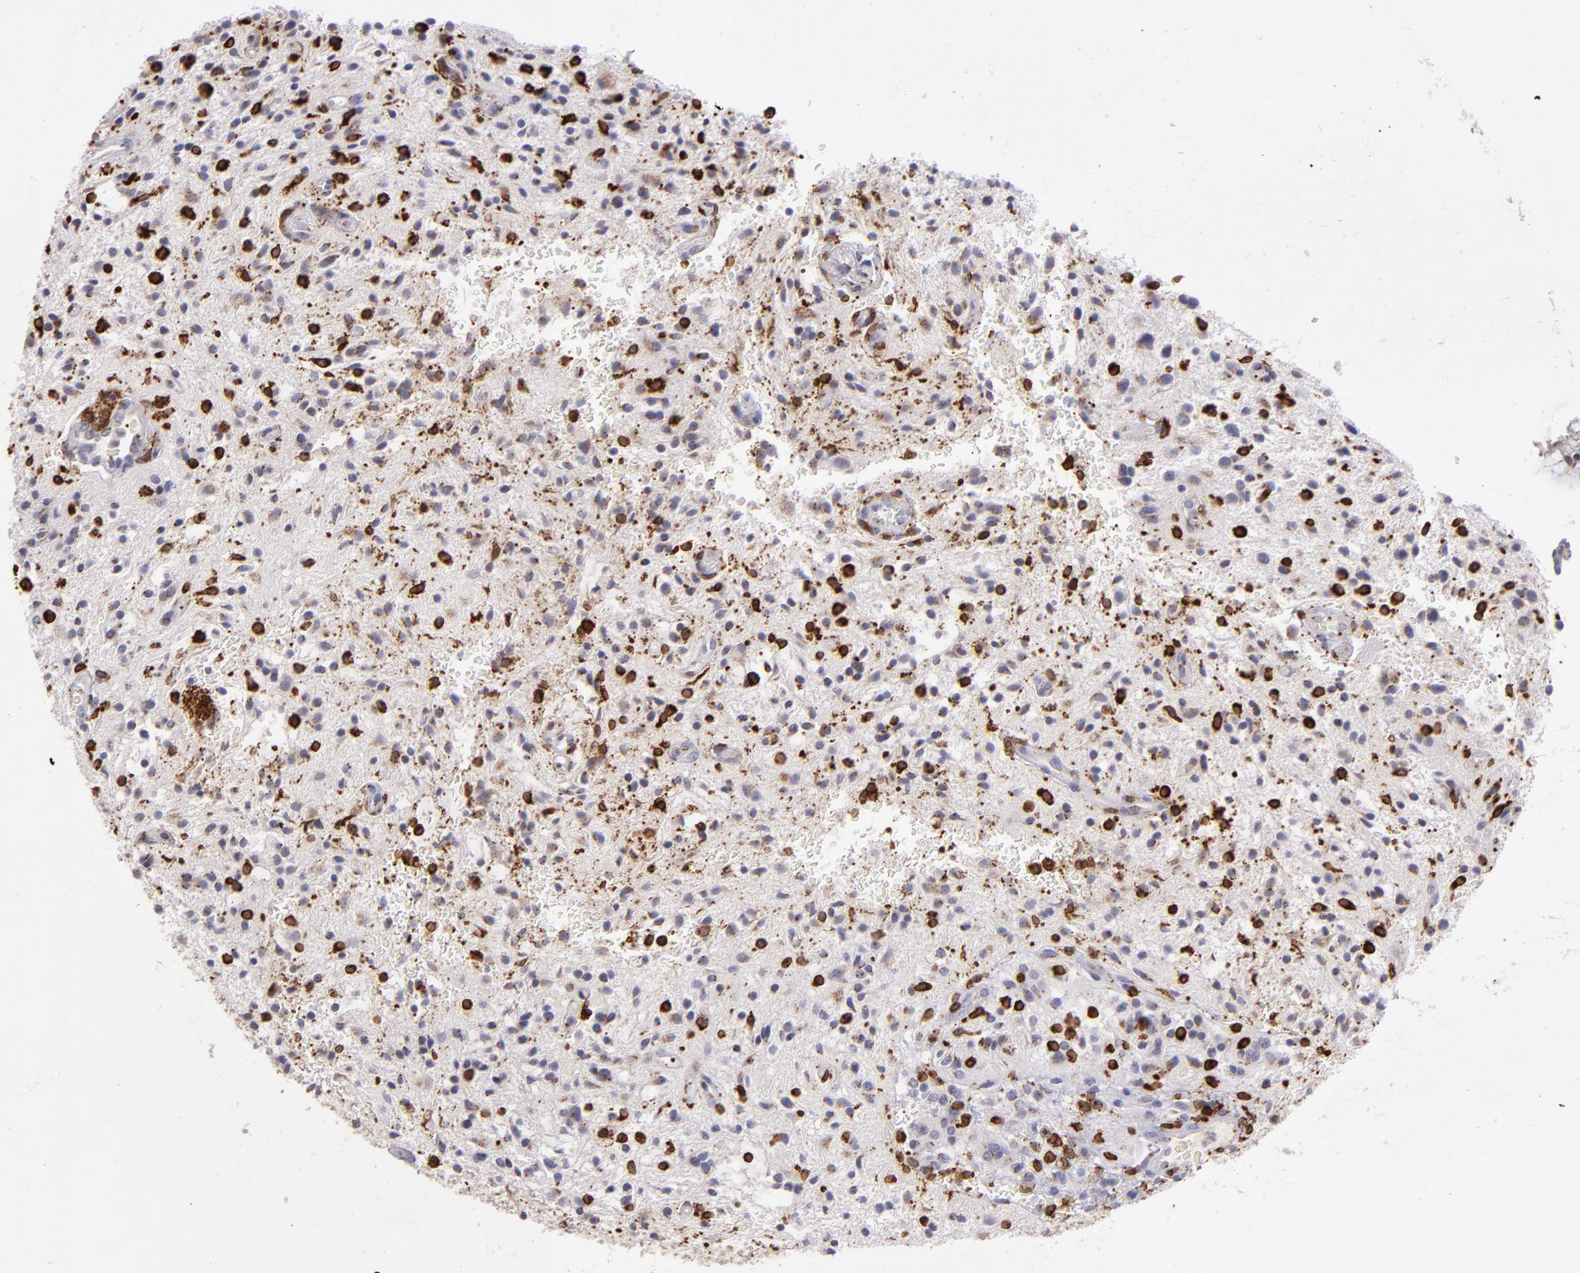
{"staining": {"intensity": "strong", "quantity": "<25%", "location": "cytoplasmic/membranous,nuclear"}, "tissue": "glioma", "cell_type": "Tumor cells", "image_type": "cancer", "snomed": [{"axis": "morphology", "description": "Glioma, malignant, NOS"}, {"axis": "topography", "description": "Cerebellum"}], "caption": "Glioma tissue displays strong cytoplasmic/membranous and nuclear staining in approximately <25% of tumor cells", "gene": "PTGS1", "patient": {"sex": "female", "age": 10}}